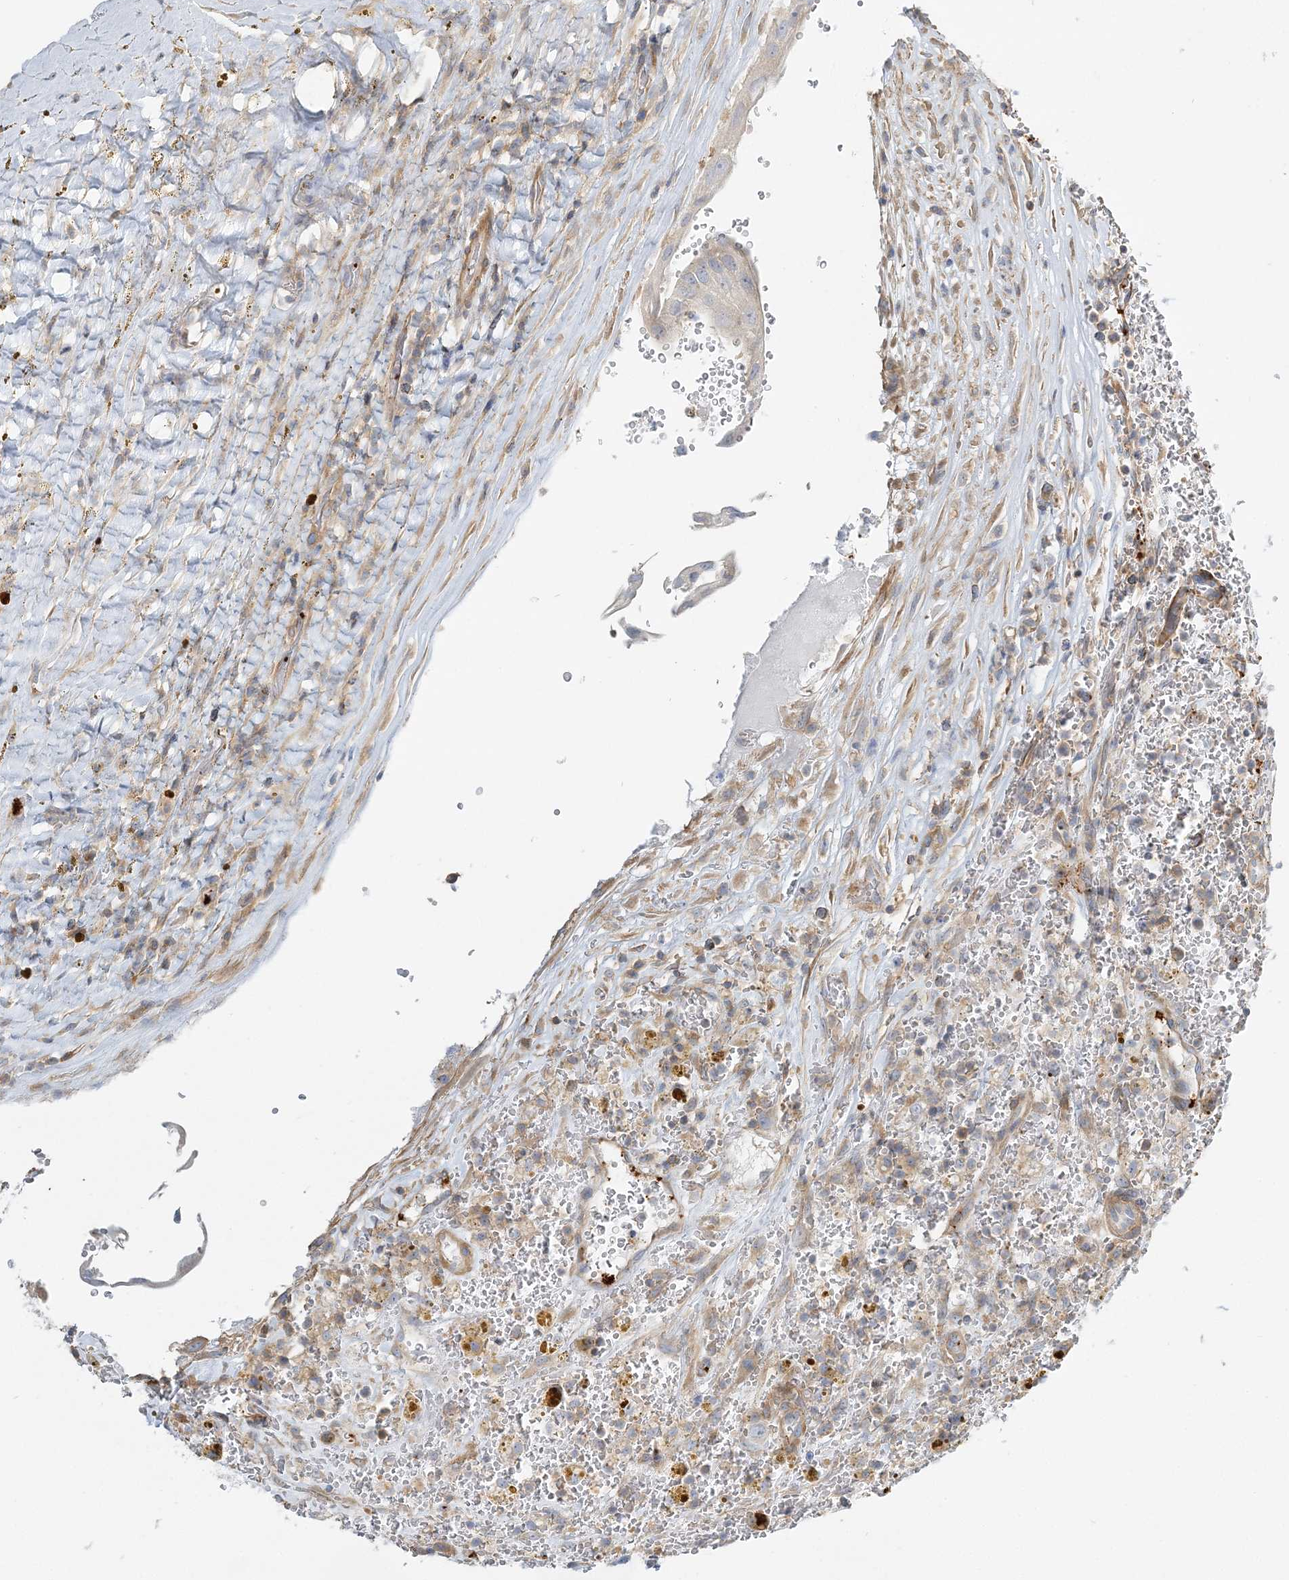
{"staining": {"intensity": "negative", "quantity": "none", "location": "none"}, "tissue": "thyroid cancer", "cell_type": "Tumor cells", "image_type": "cancer", "snomed": [{"axis": "morphology", "description": "Papillary adenocarcinoma, NOS"}, {"axis": "topography", "description": "Thyroid gland"}], "caption": "Tumor cells show no significant expression in thyroid cancer.", "gene": "CUEDC2", "patient": {"sex": "male", "age": 77}}